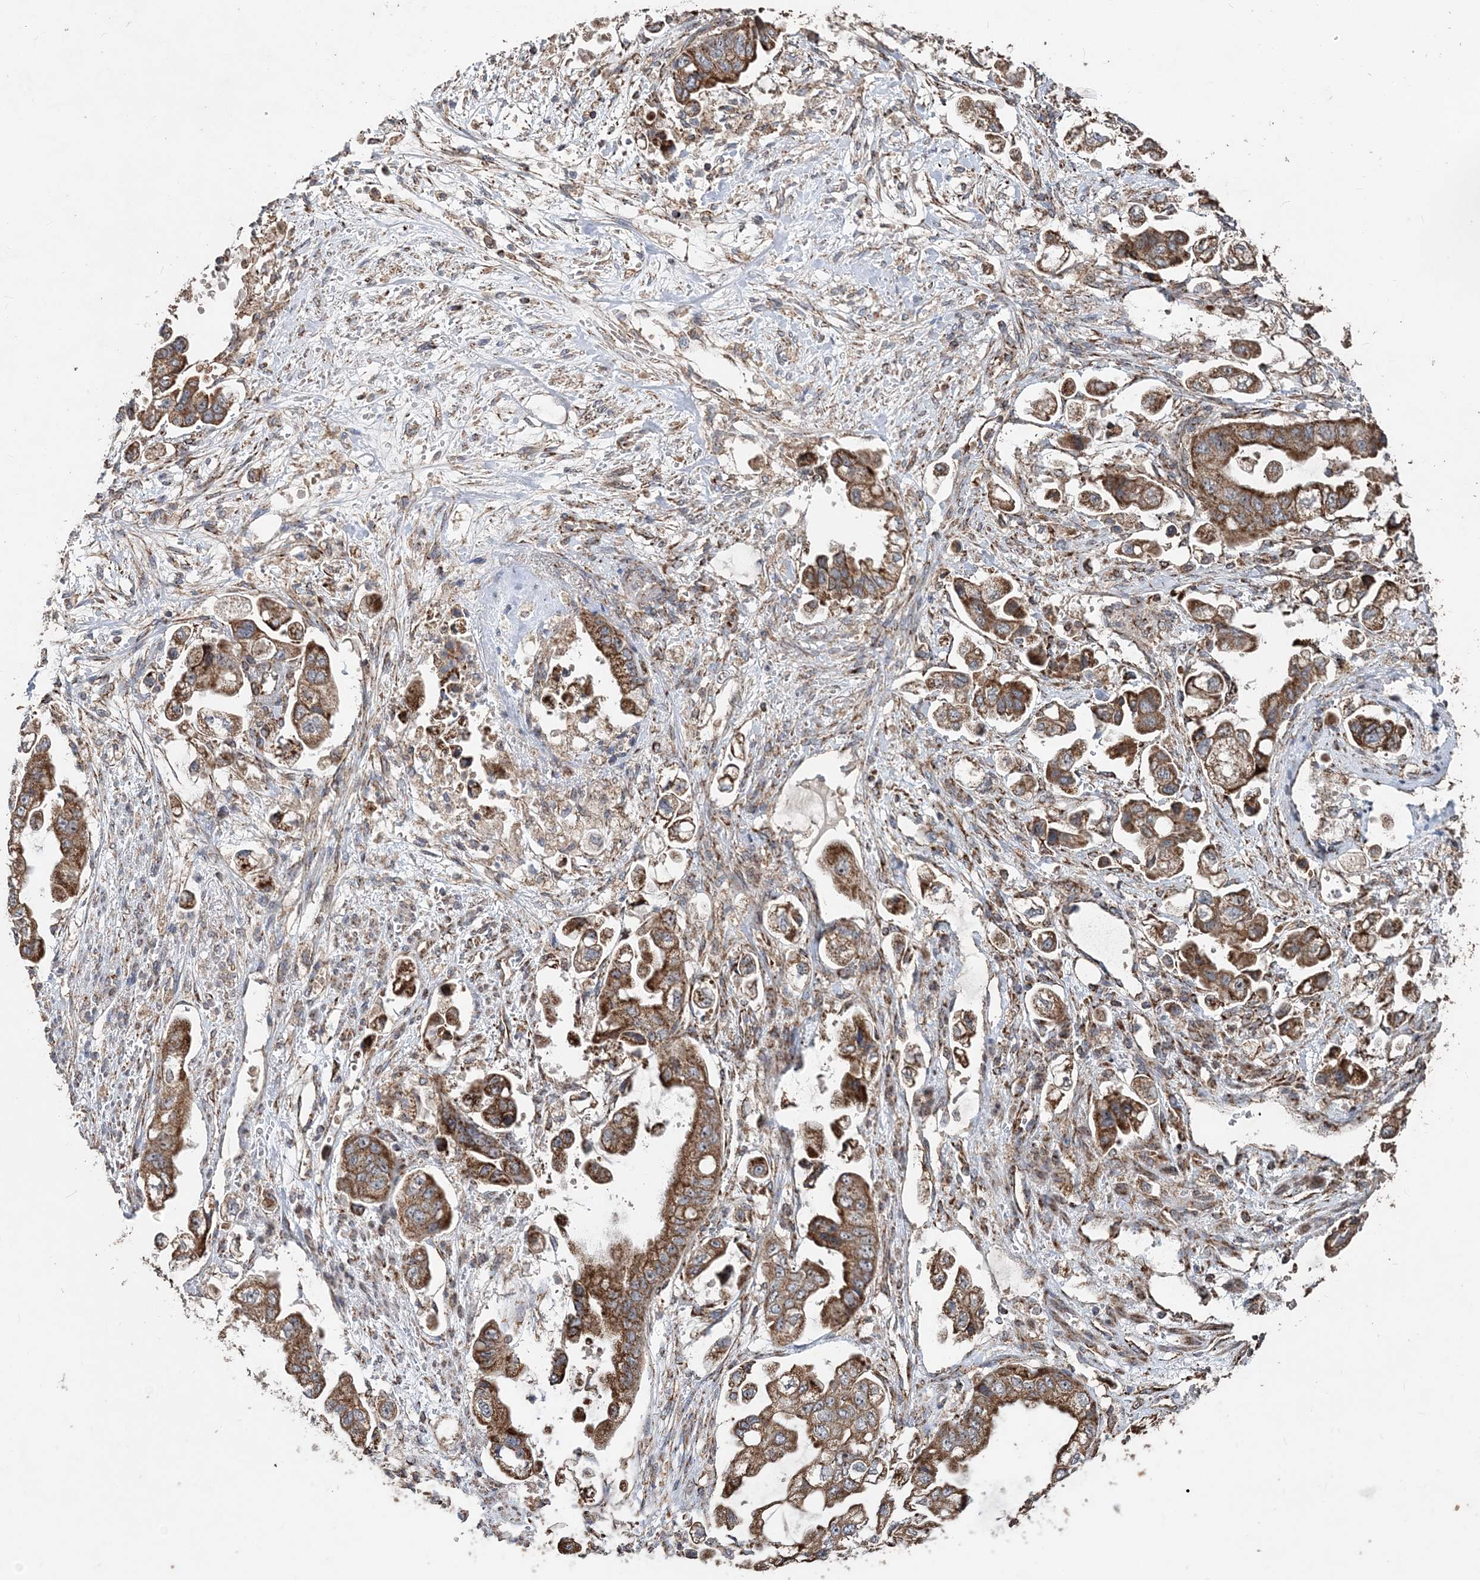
{"staining": {"intensity": "moderate", "quantity": ">75%", "location": "cytoplasmic/membranous"}, "tissue": "stomach cancer", "cell_type": "Tumor cells", "image_type": "cancer", "snomed": [{"axis": "morphology", "description": "Adenocarcinoma, NOS"}, {"axis": "topography", "description": "Stomach"}], "caption": "Approximately >75% of tumor cells in stomach cancer (adenocarcinoma) display moderate cytoplasmic/membranous protein positivity as visualized by brown immunohistochemical staining.", "gene": "POC5", "patient": {"sex": "male", "age": 62}}